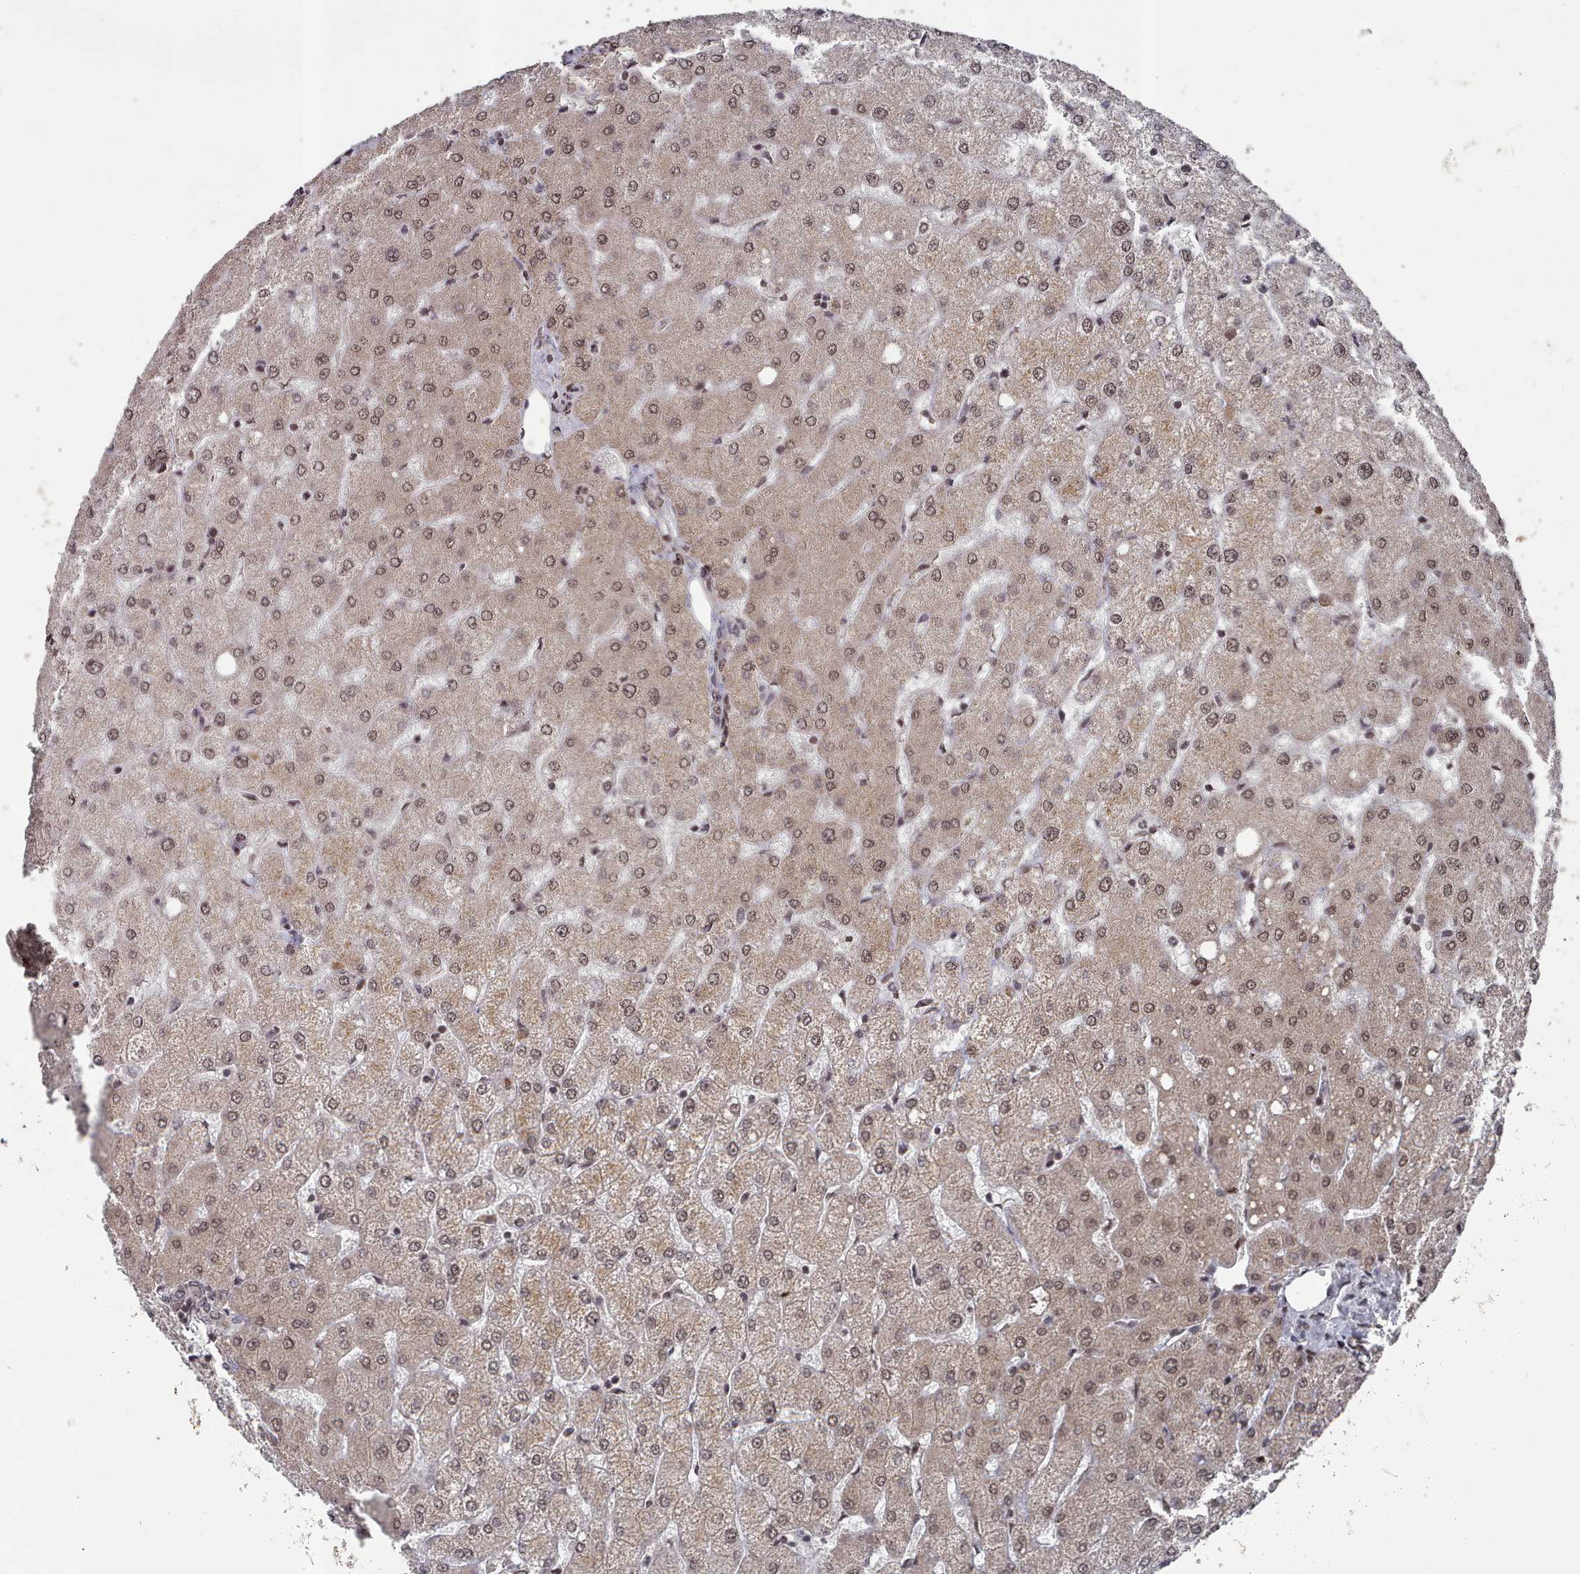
{"staining": {"intensity": "weak", "quantity": ">75%", "location": "nuclear"}, "tissue": "liver", "cell_type": "Cholangiocytes", "image_type": "normal", "snomed": [{"axis": "morphology", "description": "Normal tissue, NOS"}, {"axis": "topography", "description": "Liver"}], "caption": "DAB (3,3'-diaminobenzidine) immunohistochemical staining of unremarkable liver reveals weak nuclear protein expression in about >75% of cholangiocytes.", "gene": "PNRC2", "patient": {"sex": "female", "age": 54}}